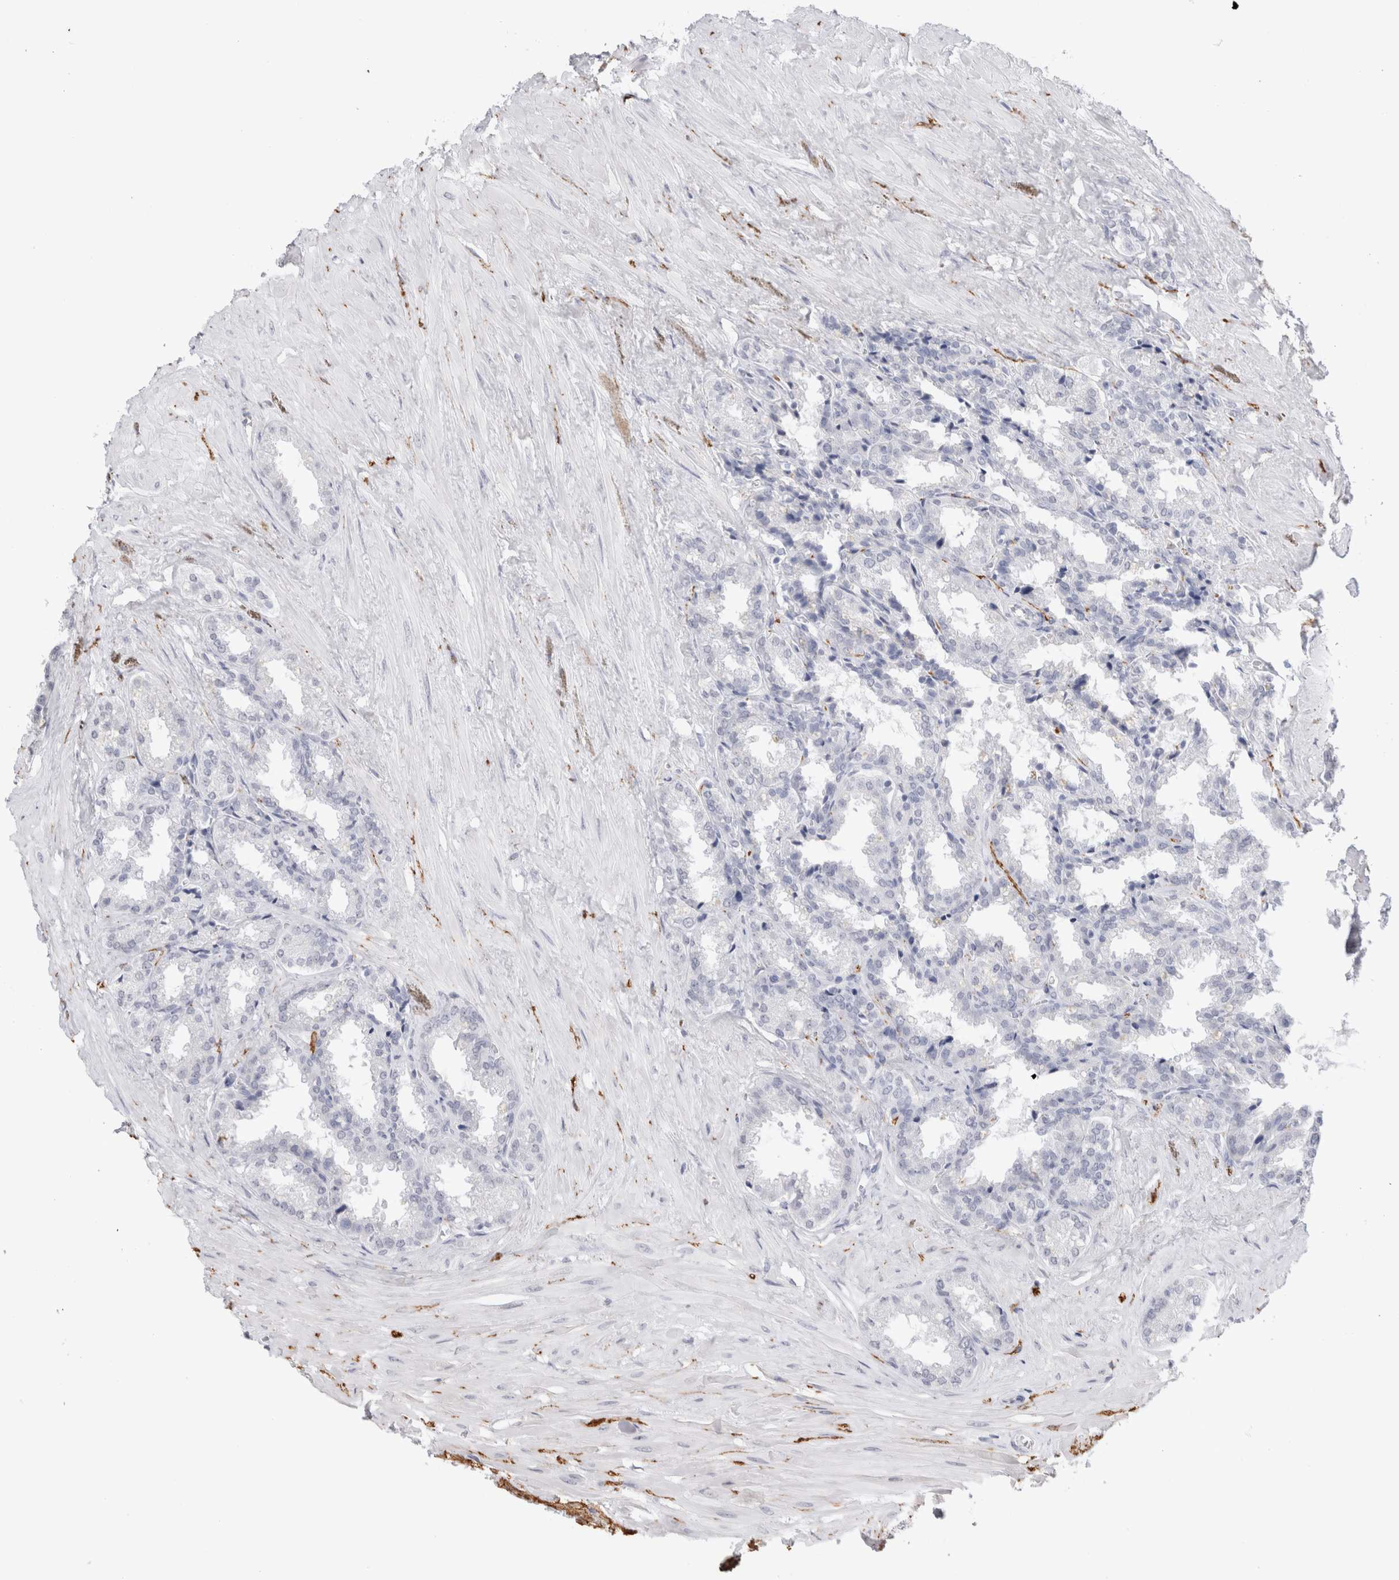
{"staining": {"intensity": "negative", "quantity": "none", "location": "none"}, "tissue": "seminal vesicle", "cell_type": "Glandular cells", "image_type": "normal", "snomed": [{"axis": "morphology", "description": "Normal tissue, NOS"}, {"axis": "topography", "description": "Seminal veicle"}], "caption": "There is no significant staining in glandular cells of seminal vesicle. Brightfield microscopy of immunohistochemistry (IHC) stained with DAB (3,3'-diaminobenzidine) (brown) and hematoxylin (blue), captured at high magnification.", "gene": "CADM3", "patient": {"sex": "male", "age": 46}}